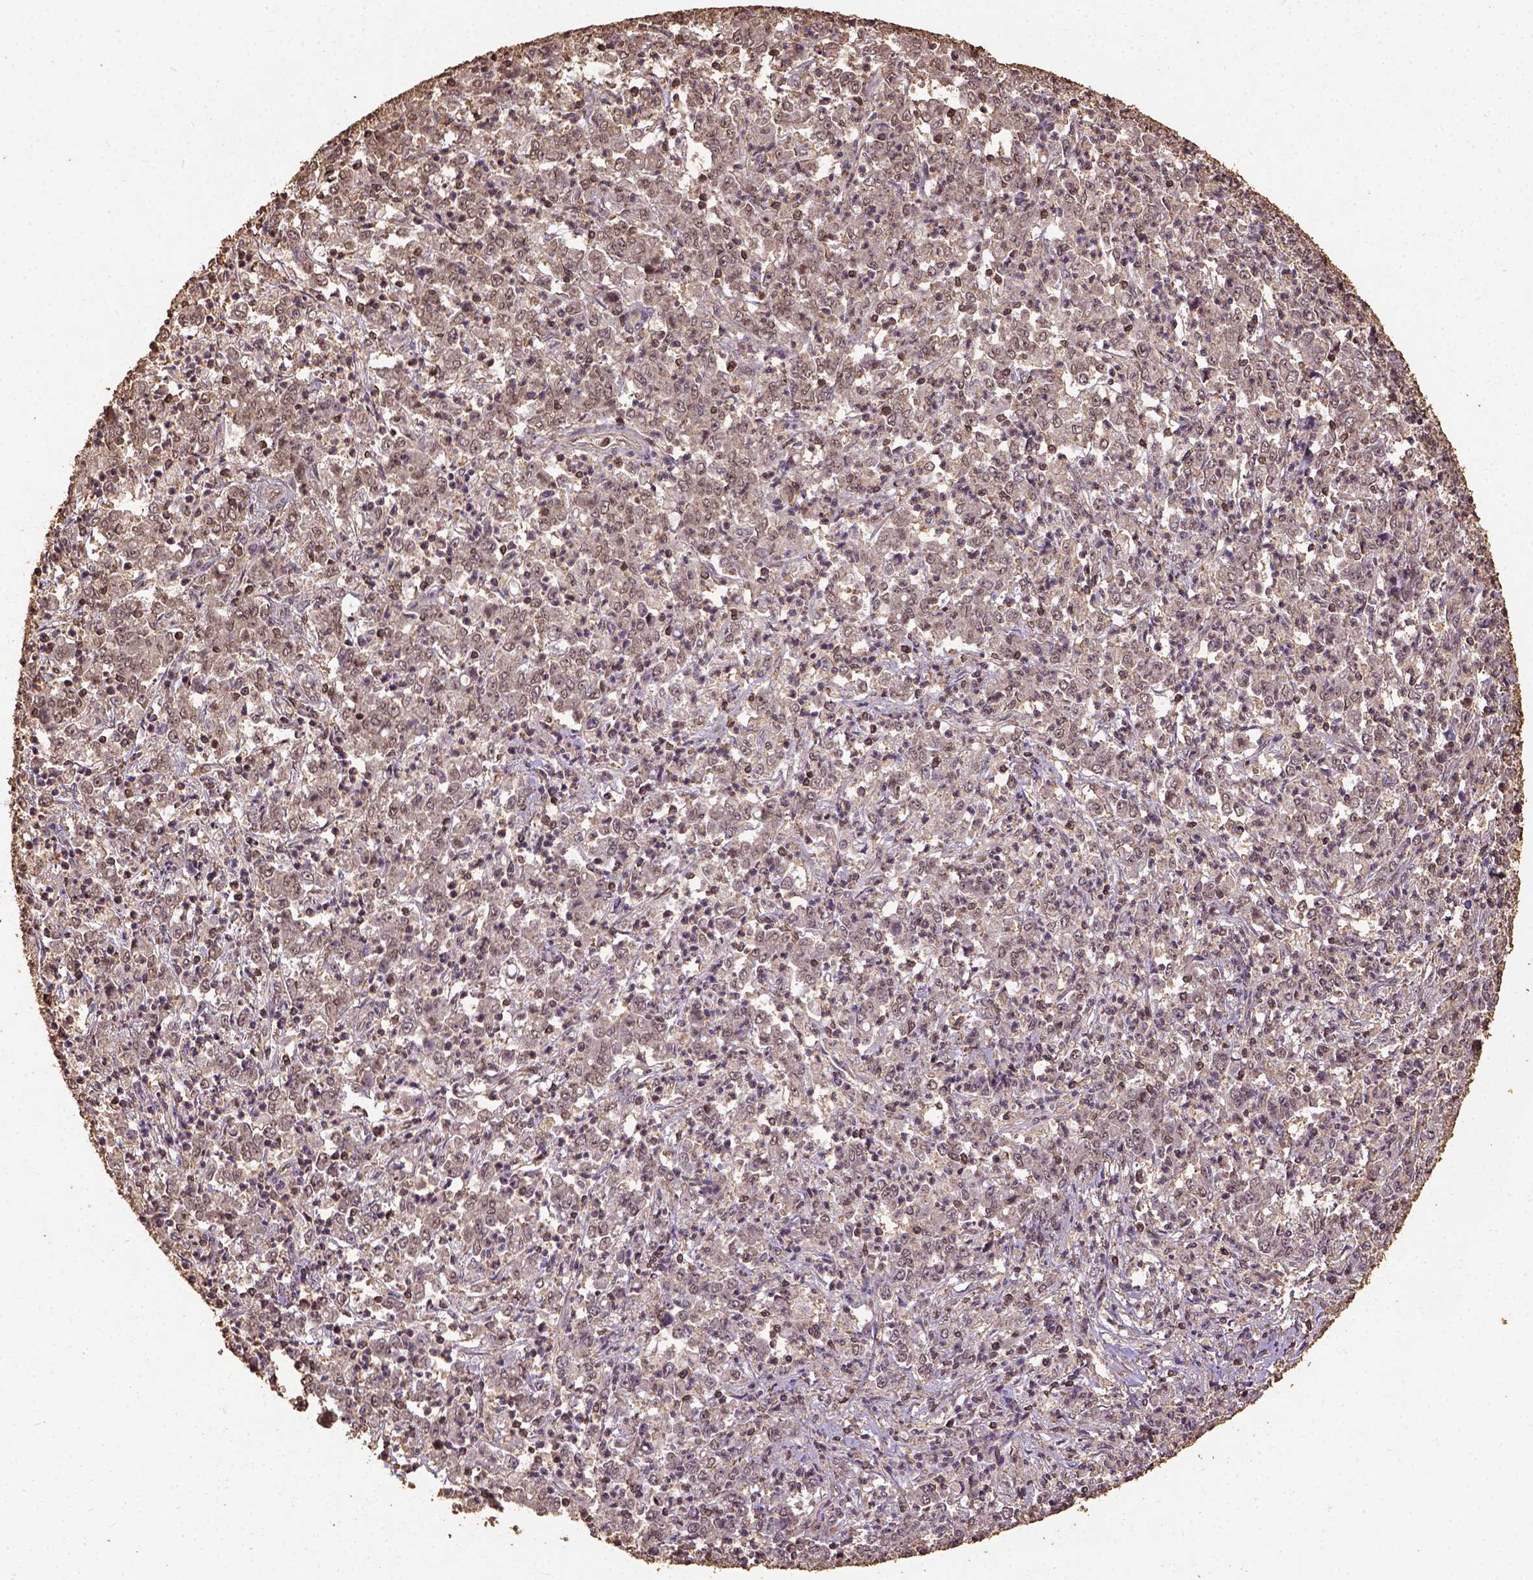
{"staining": {"intensity": "weak", "quantity": "25%-75%", "location": "nuclear"}, "tissue": "stomach cancer", "cell_type": "Tumor cells", "image_type": "cancer", "snomed": [{"axis": "morphology", "description": "Adenocarcinoma, NOS"}, {"axis": "topography", "description": "Stomach, lower"}], "caption": "Stomach cancer (adenocarcinoma) stained with IHC shows weak nuclear positivity in about 25%-75% of tumor cells.", "gene": "NACC1", "patient": {"sex": "female", "age": 71}}